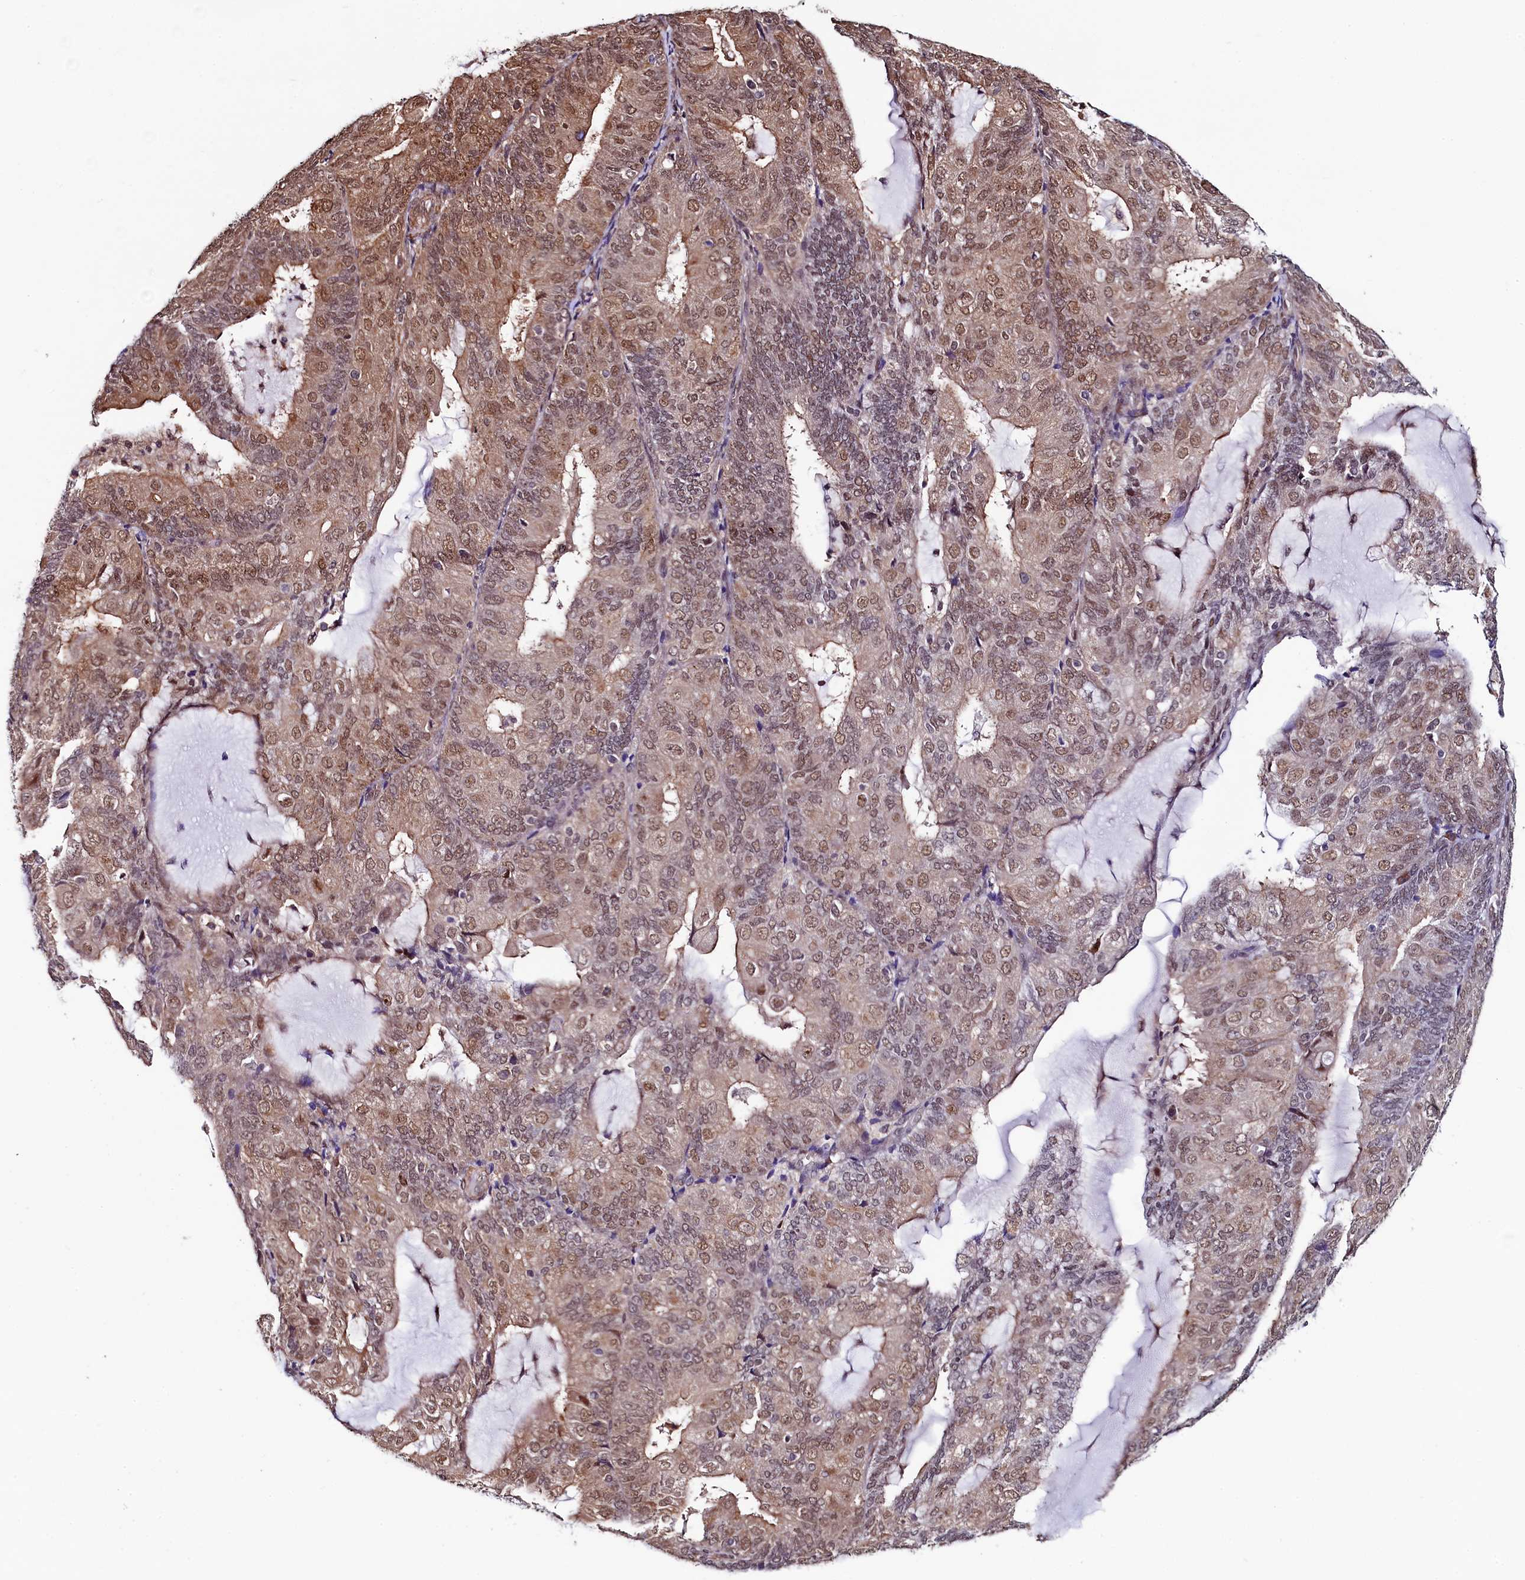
{"staining": {"intensity": "moderate", "quantity": ">75%", "location": "nuclear"}, "tissue": "endometrial cancer", "cell_type": "Tumor cells", "image_type": "cancer", "snomed": [{"axis": "morphology", "description": "Adenocarcinoma, NOS"}, {"axis": "topography", "description": "Endometrium"}], "caption": "High-magnification brightfield microscopy of endometrial adenocarcinoma stained with DAB (3,3'-diaminobenzidine) (brown) and counterstained with hematoxylin (blue). tumor cells exhibit moderate nuclear expression is present in approximately>75% of cells. (DAB IHC with brightfield microscopy, high magnification).", "gene": "LEO1", "patient": {"sex": "female", "age": 81}}